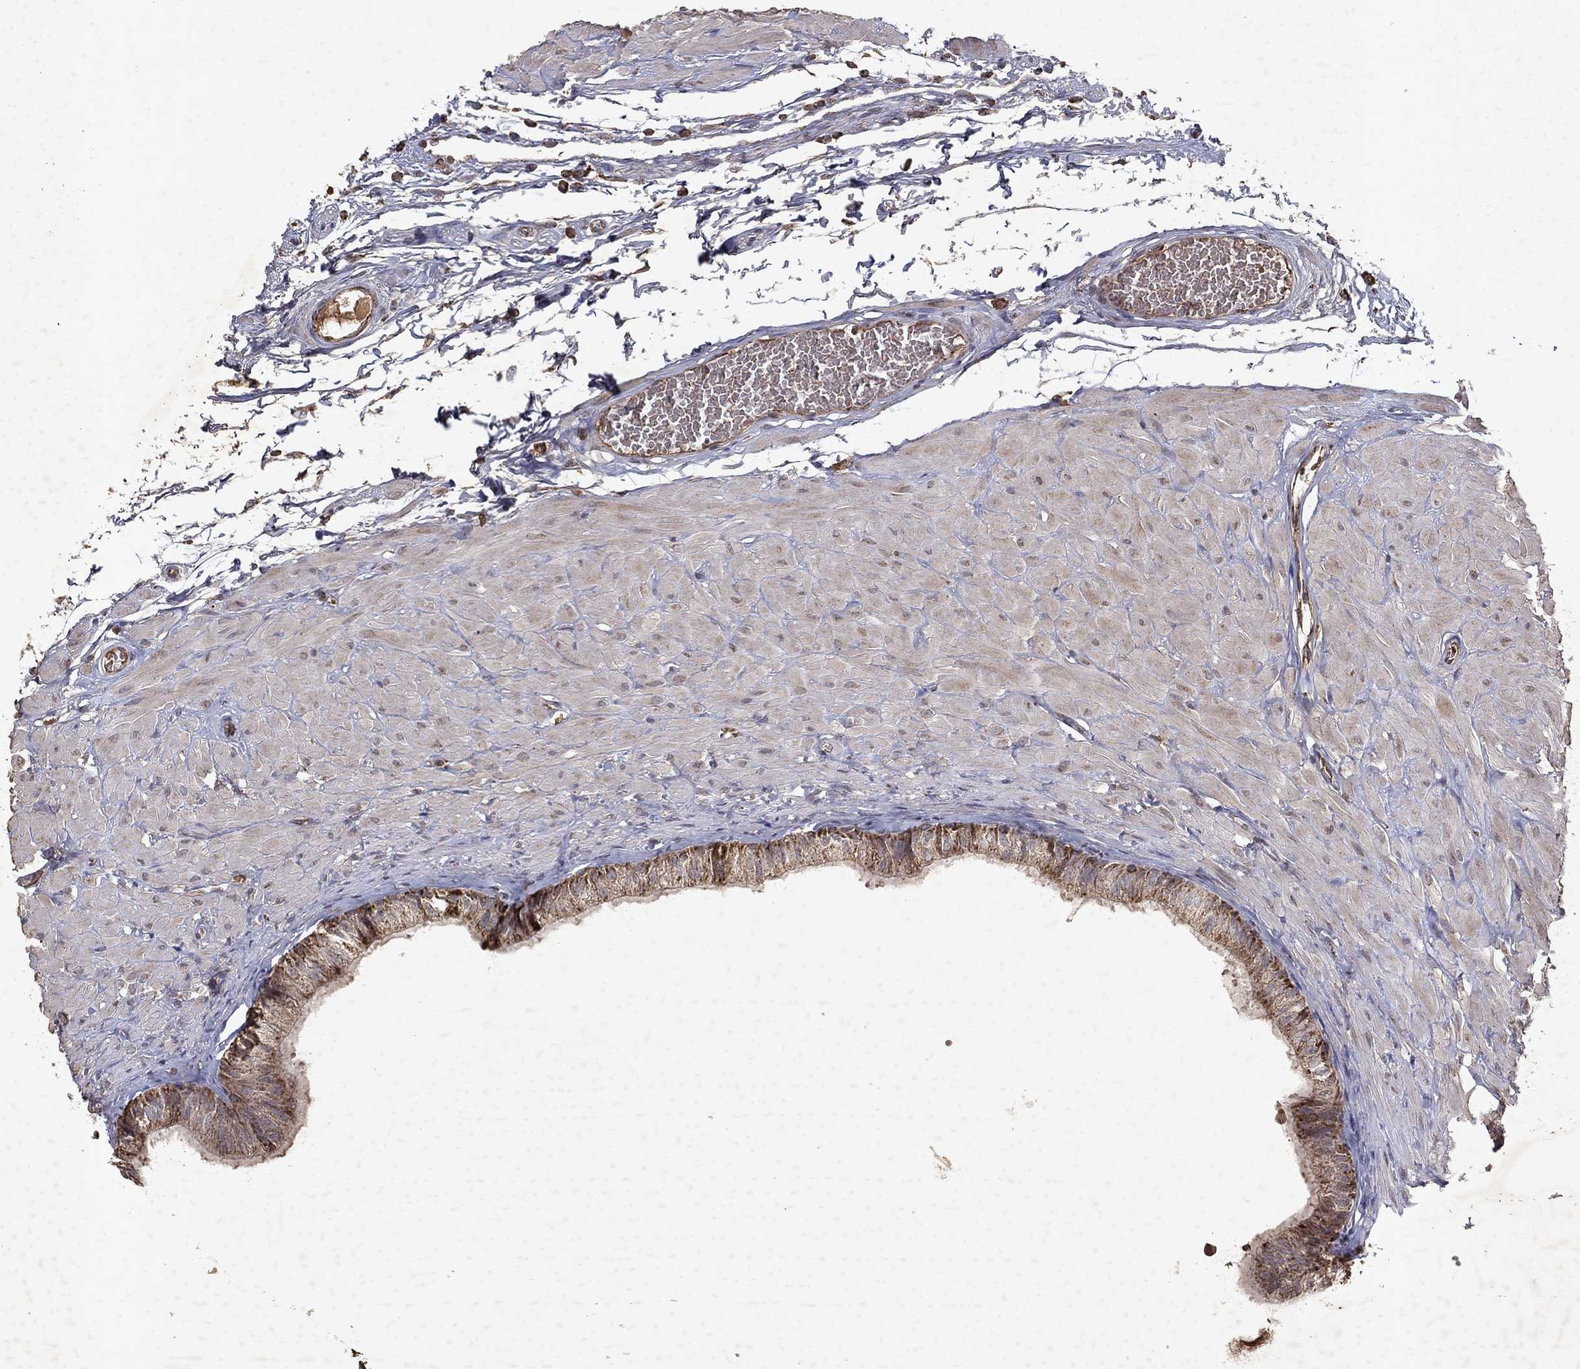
{"staining": {"intensity": "strong", "quantity": "<25%", "location": "cytoplasmic/membranous"}, "tissue": "epididymis", "cell_type": "Glandular cells", "image_type": "normal", "snomed": [{"axis": "morphology", "description": "Normal tissue, NOS"}, {"axis": "topography", "description": "Epididymis"}, {"axis": "topography", "description": "Vas deferens"}], "caption": "The photomicrograph reveals a brown stain indicating the presence of a protein in the cytoplasmic/membranous of glandular cells in epididymis.", "gene": "PYROXD2", "patient": {"sex": "male", "age": 23}}